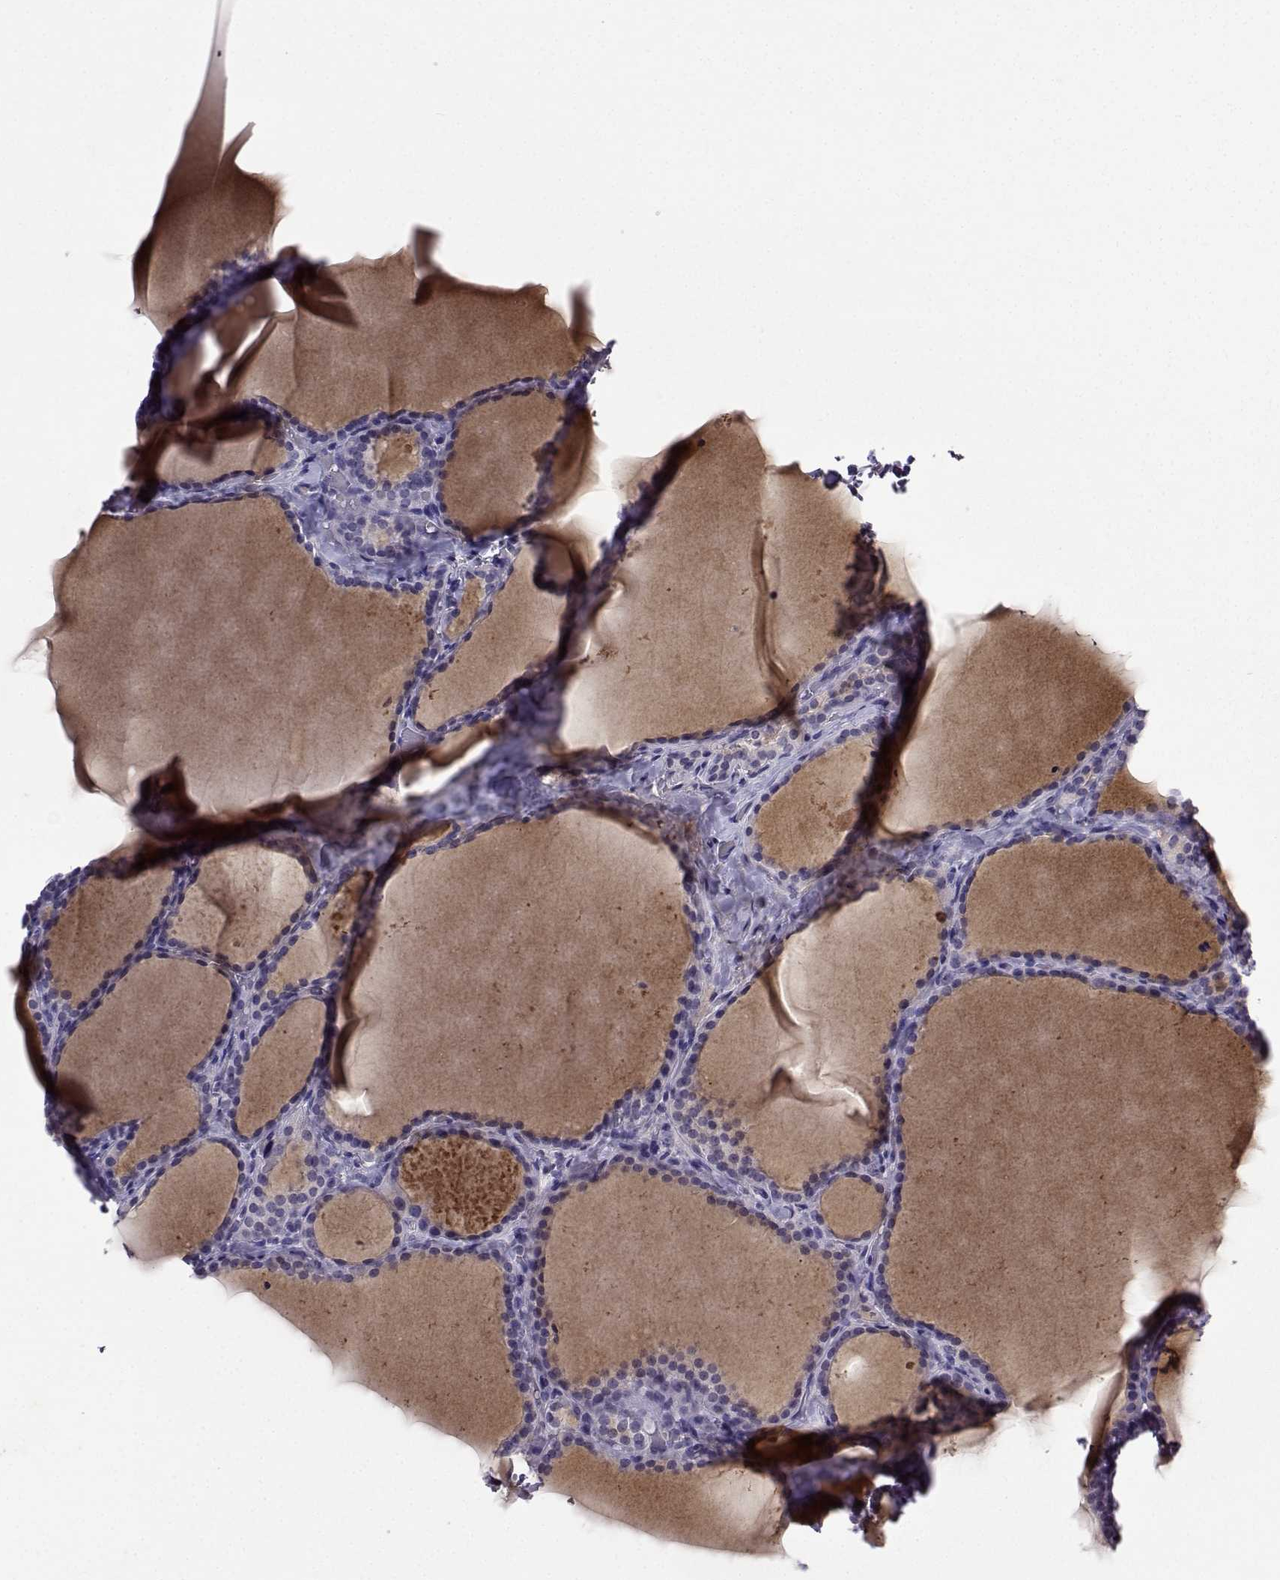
{"staining": {"intensity": "negative", "quantity": "none", "location": "none"}, "tissue": "thyroid gland", "cell_type": "Glandular cells", "image_type": "normal", "snomed": [{"axis": "morphology", "description": "Normal tissue, NOS"}, {"axis": "topography", "description": "Thyroid gland"}], "caption": "Immunohistochemistry histopathology image of normal thyroid gland: thyroid gland stained with DAB displays no significant protein positivity in glandular cells.", "gene": "LRFN2", "patient": {"sex": "female", "age": 22}}